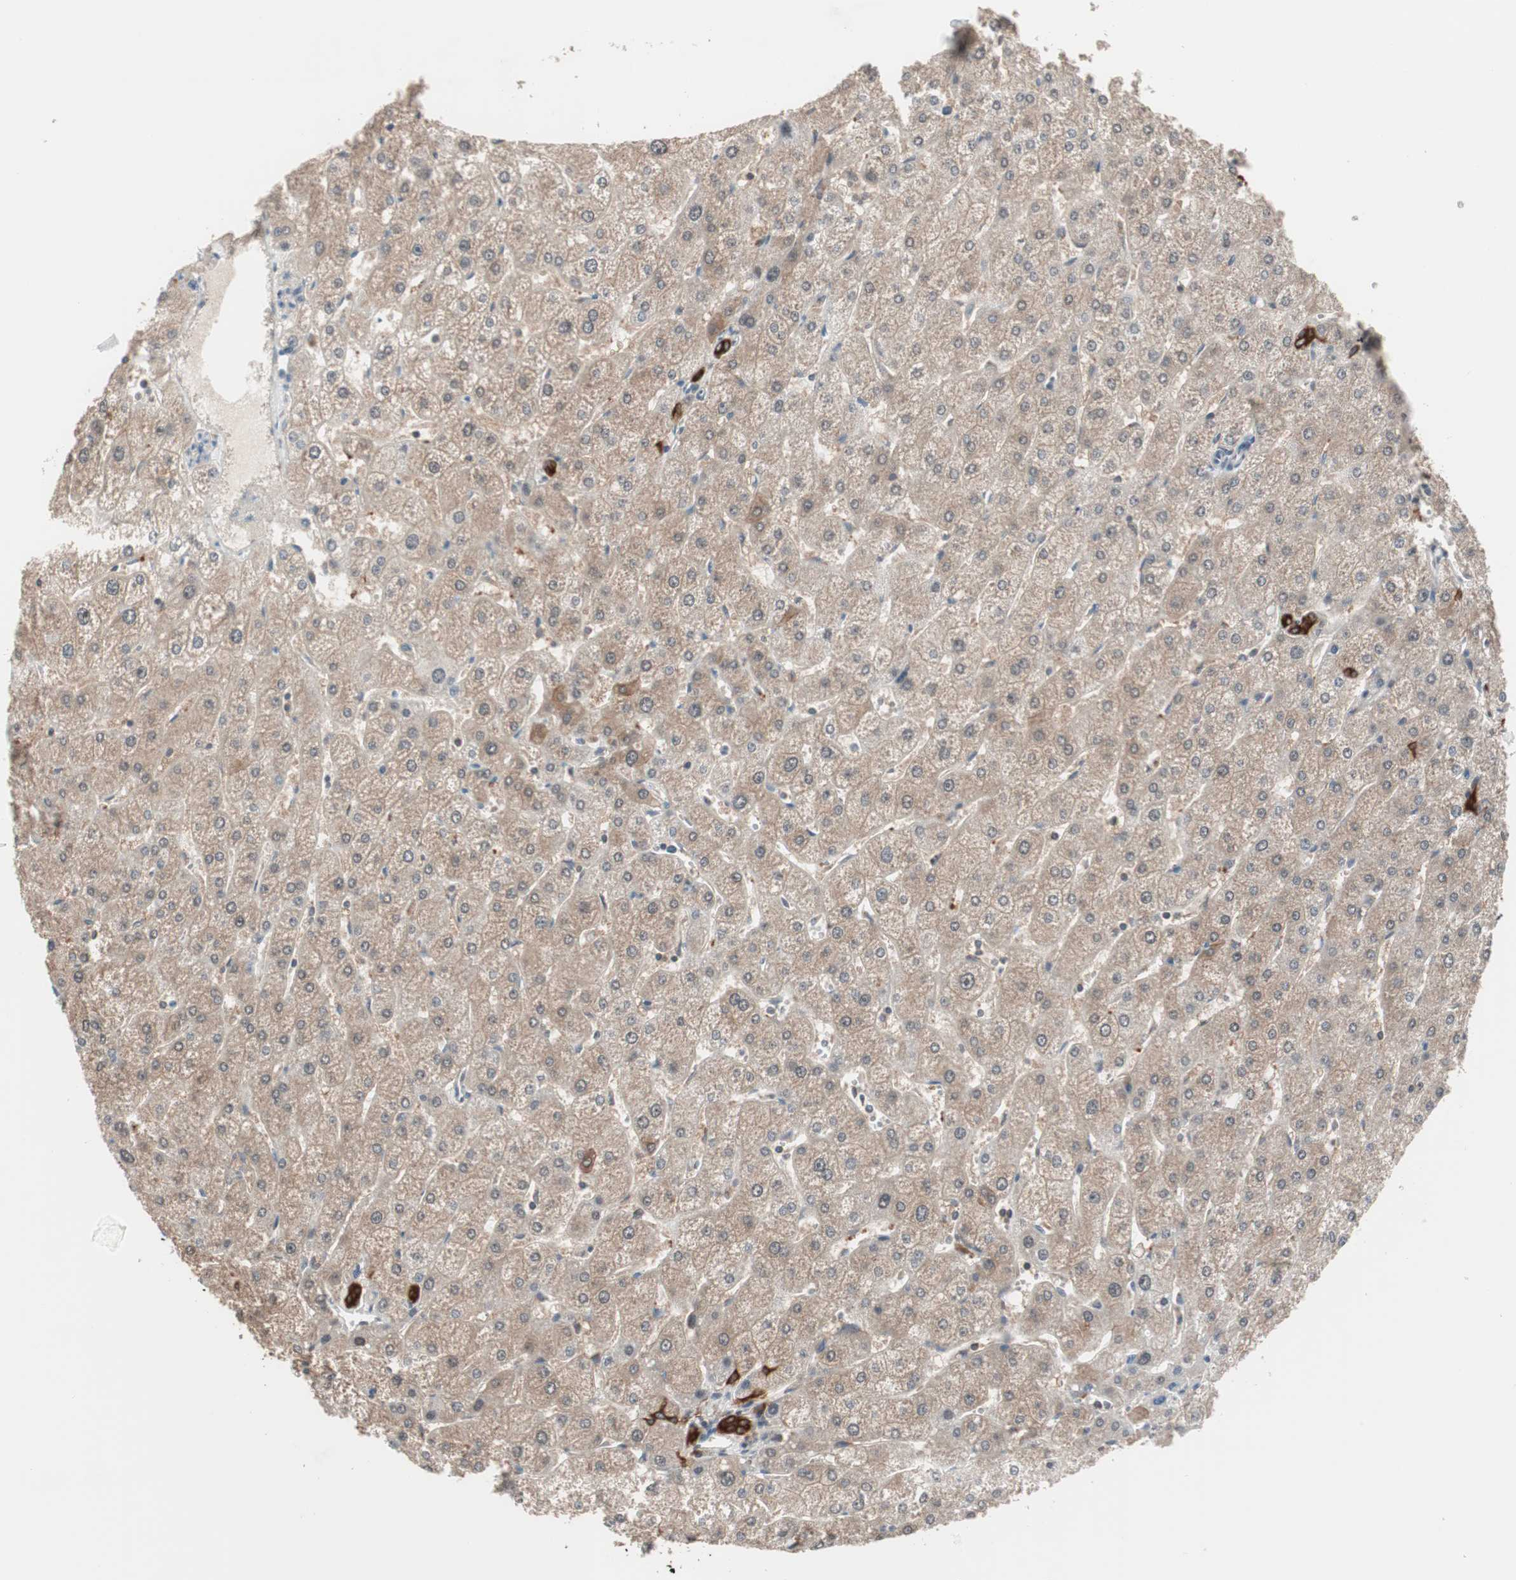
{"staining": {"intensity": "strong", "quantity": ">75%", "location": "cytoplasmic/membranous"}, "tissue": "liver", "cell_type": "Cholangiocytes", "image_type": "normal", "snomed": [{"axis": "morphology", "description": "Normal tissue, NOS"}, {"axis": "topography", "description": "Liver"}], "caption": "Brown immunohistochemical staining in benign liver exhibits strong cytoplasmic/membranous staining in about >75% of cholangiocytes.", "gene": "FBXO5", "patient": {"sex": "male", "age": 67}}